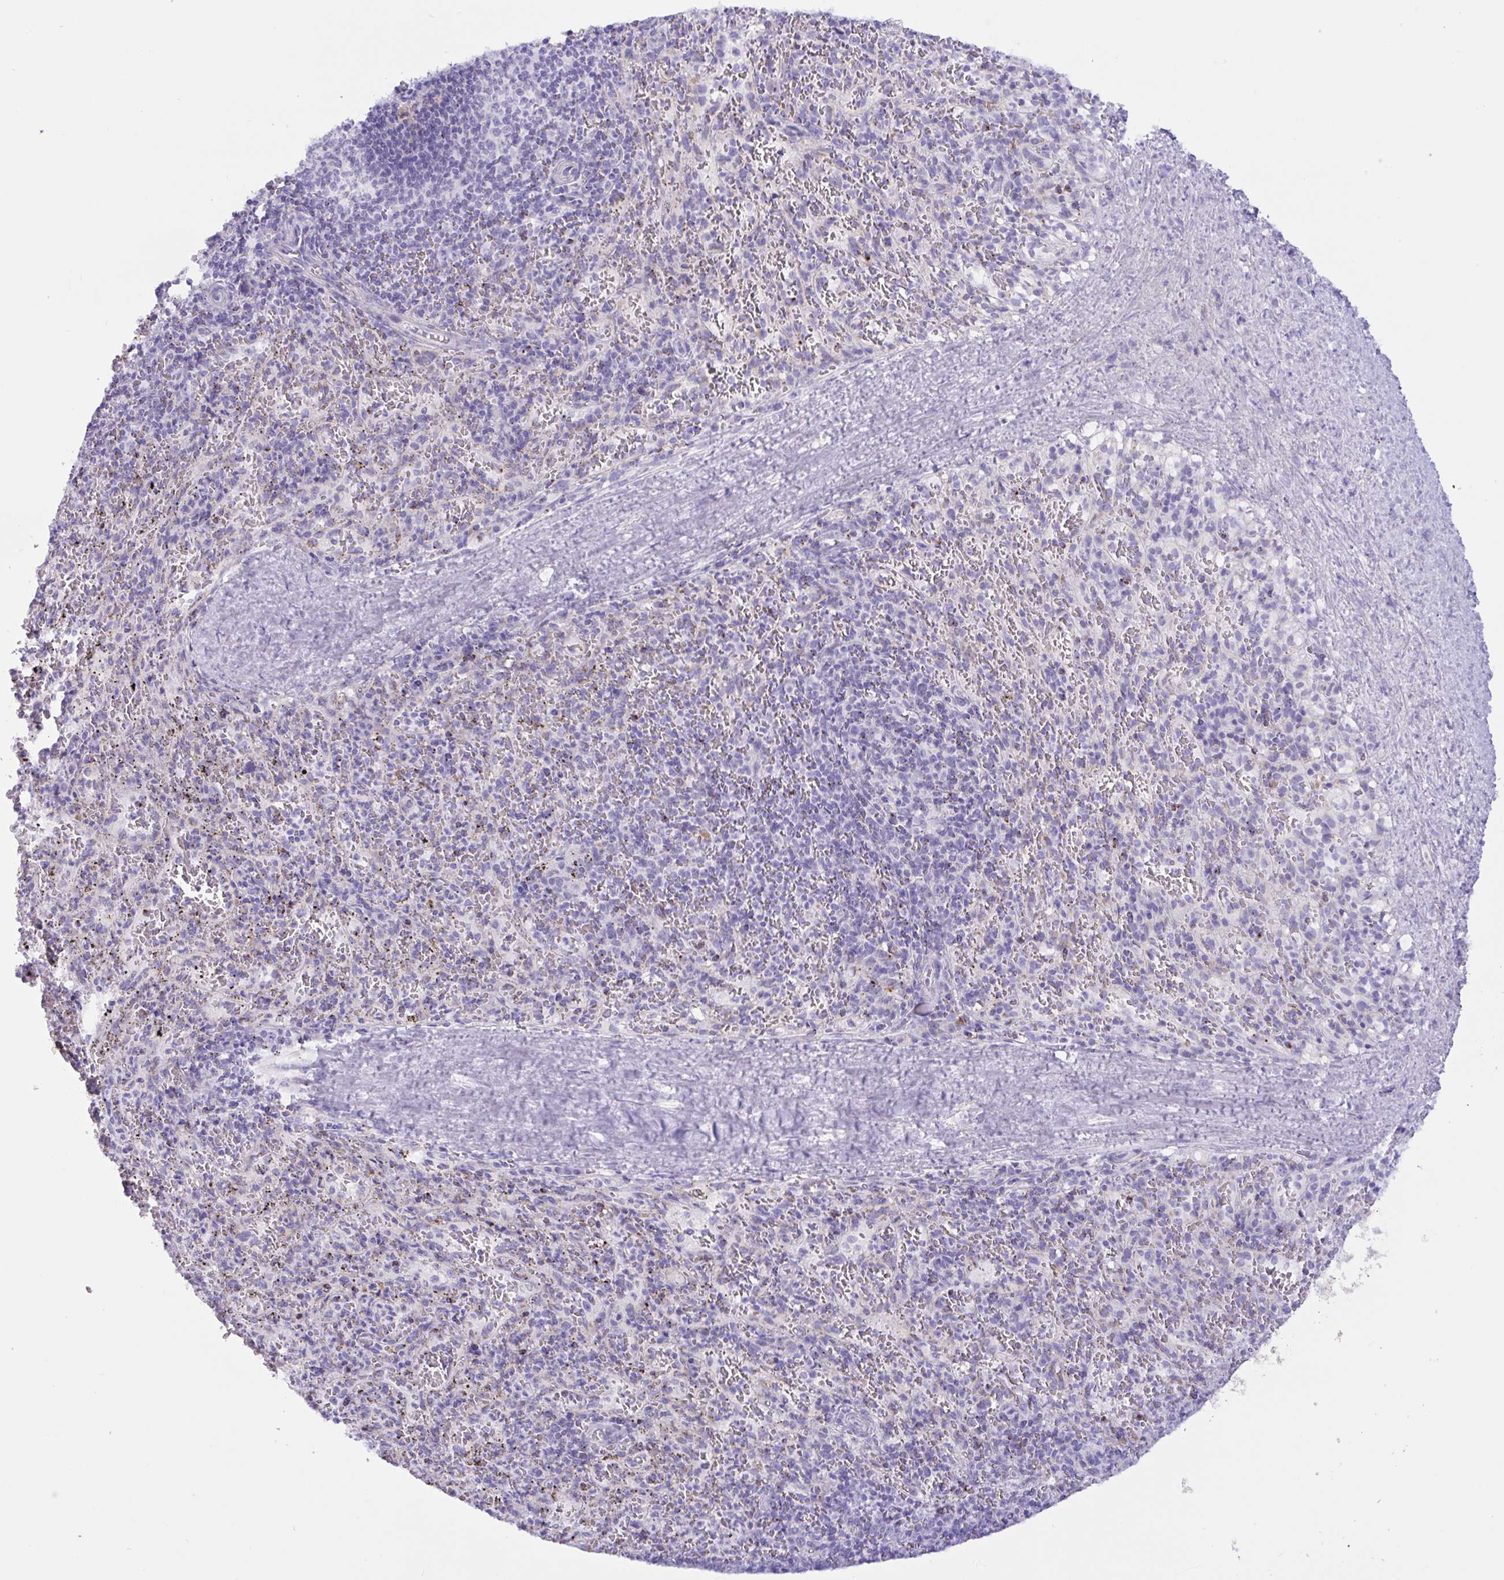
{"staining": {"intensity": "negative", "quantity": "none", "location": "none"}, "tissue": "spleen", "cell_type": "Cells in red pulp", "image_type": "normal", "snomed": [{"axis": "morphology", "description": "Normal tissue, NOS"}, {"axis": "topography", "description": "Spleen"}], "caption": "This is an immunohistochemistry image of unremarkable human spleen. There is no positivity in cells in red pulp.", "gene": "SREBF1", "patient": {"sex": "male", "age": 57}}